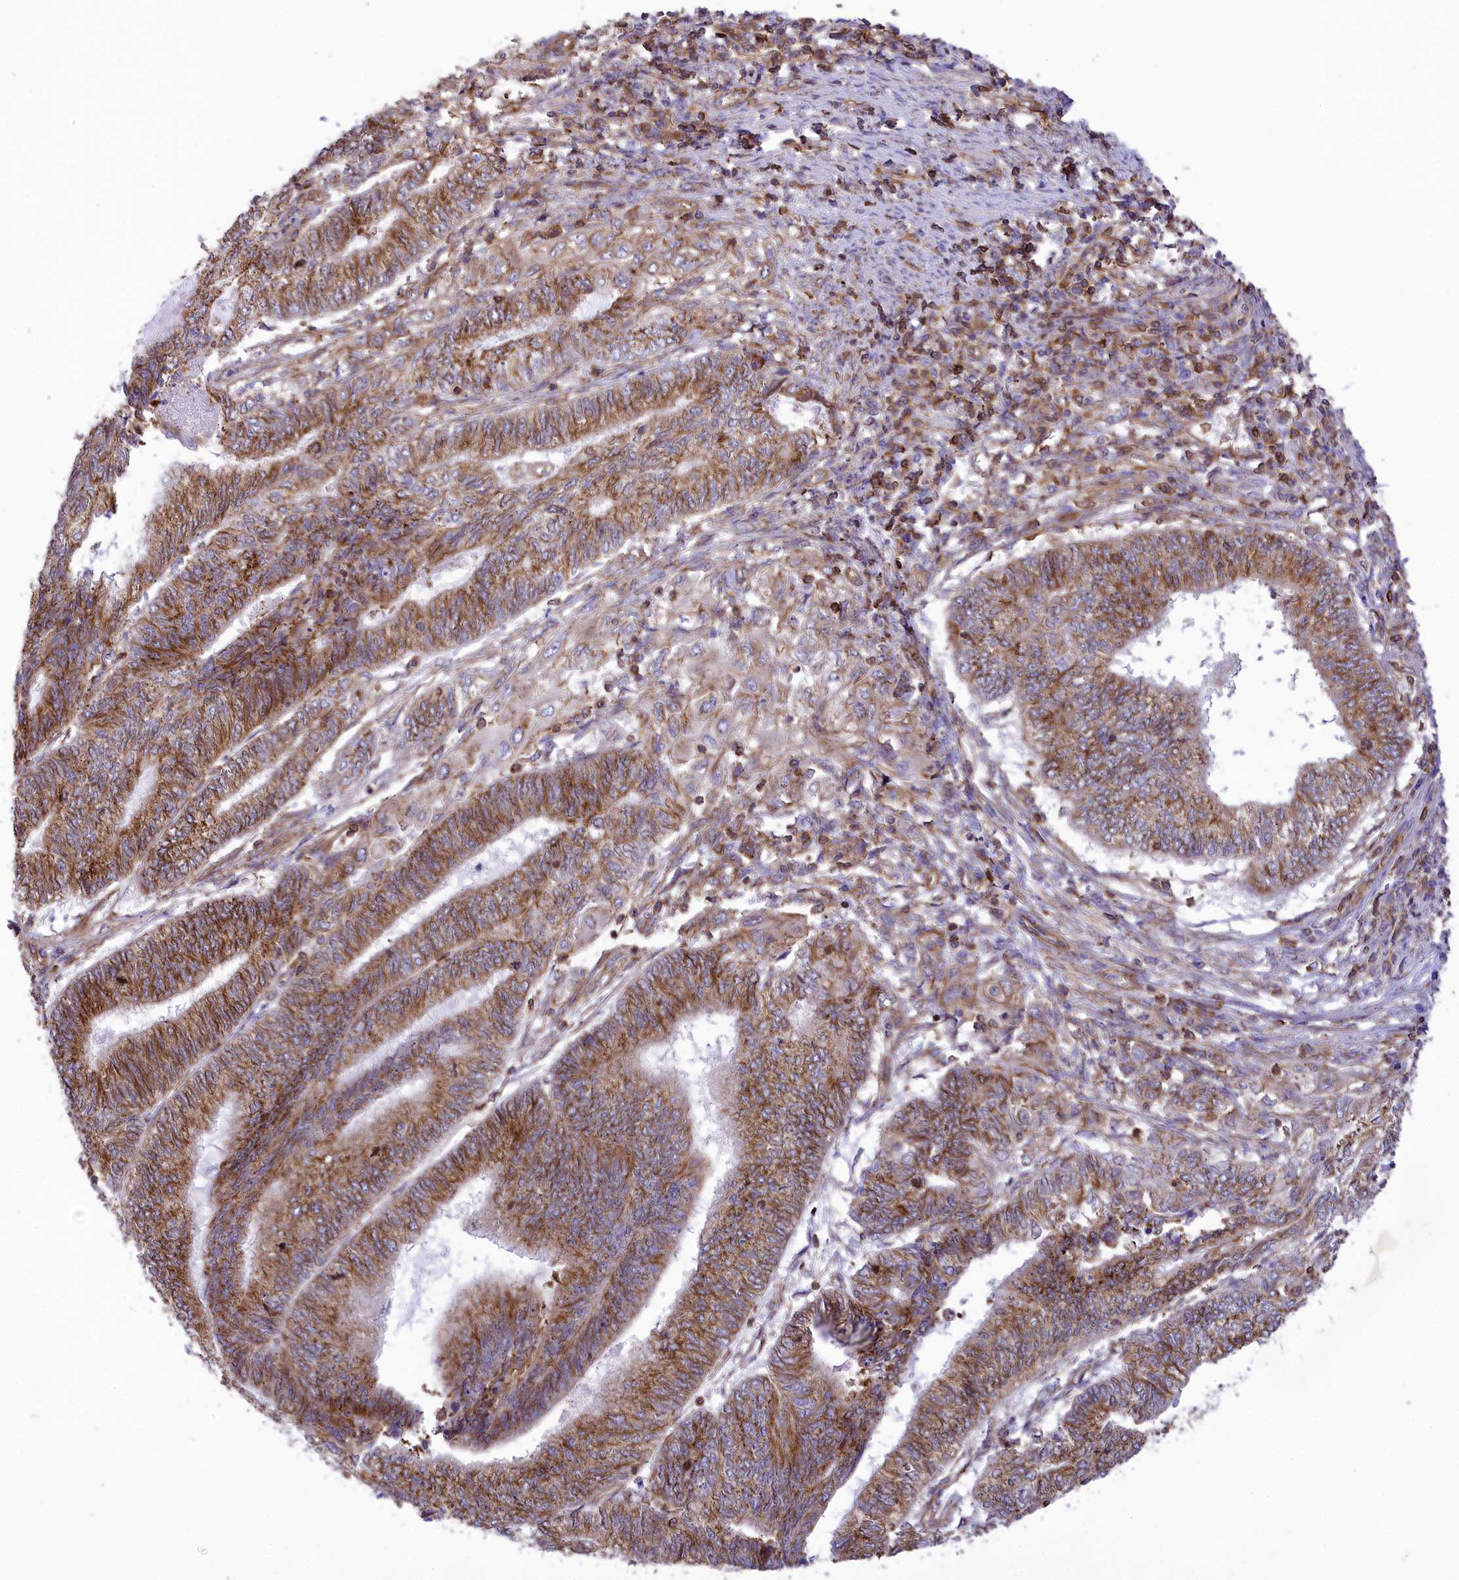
{"staining": {"intensity": "moderate", "quantity": ">75%", "location": "cytoplasmic/membranous"}, "tissue": "endometrial cancer", "cell_type": "Tumor cells", "image_type": "cancer", "snomed": [{"axis": "morphology", "description": "Adenocarcinoma, NOS"}, {"axis": "topography", "description": "Uterus"}, {"axis": "topography", "description": "Endometrium"}], "caption": "Endometrial cancer stained with IHC shows moderate cytoplasmic/membranous expression in about >75% of tumor cells.", "gene": "SEPTIN9", "patient": {"sex": "female", "age": 70}}